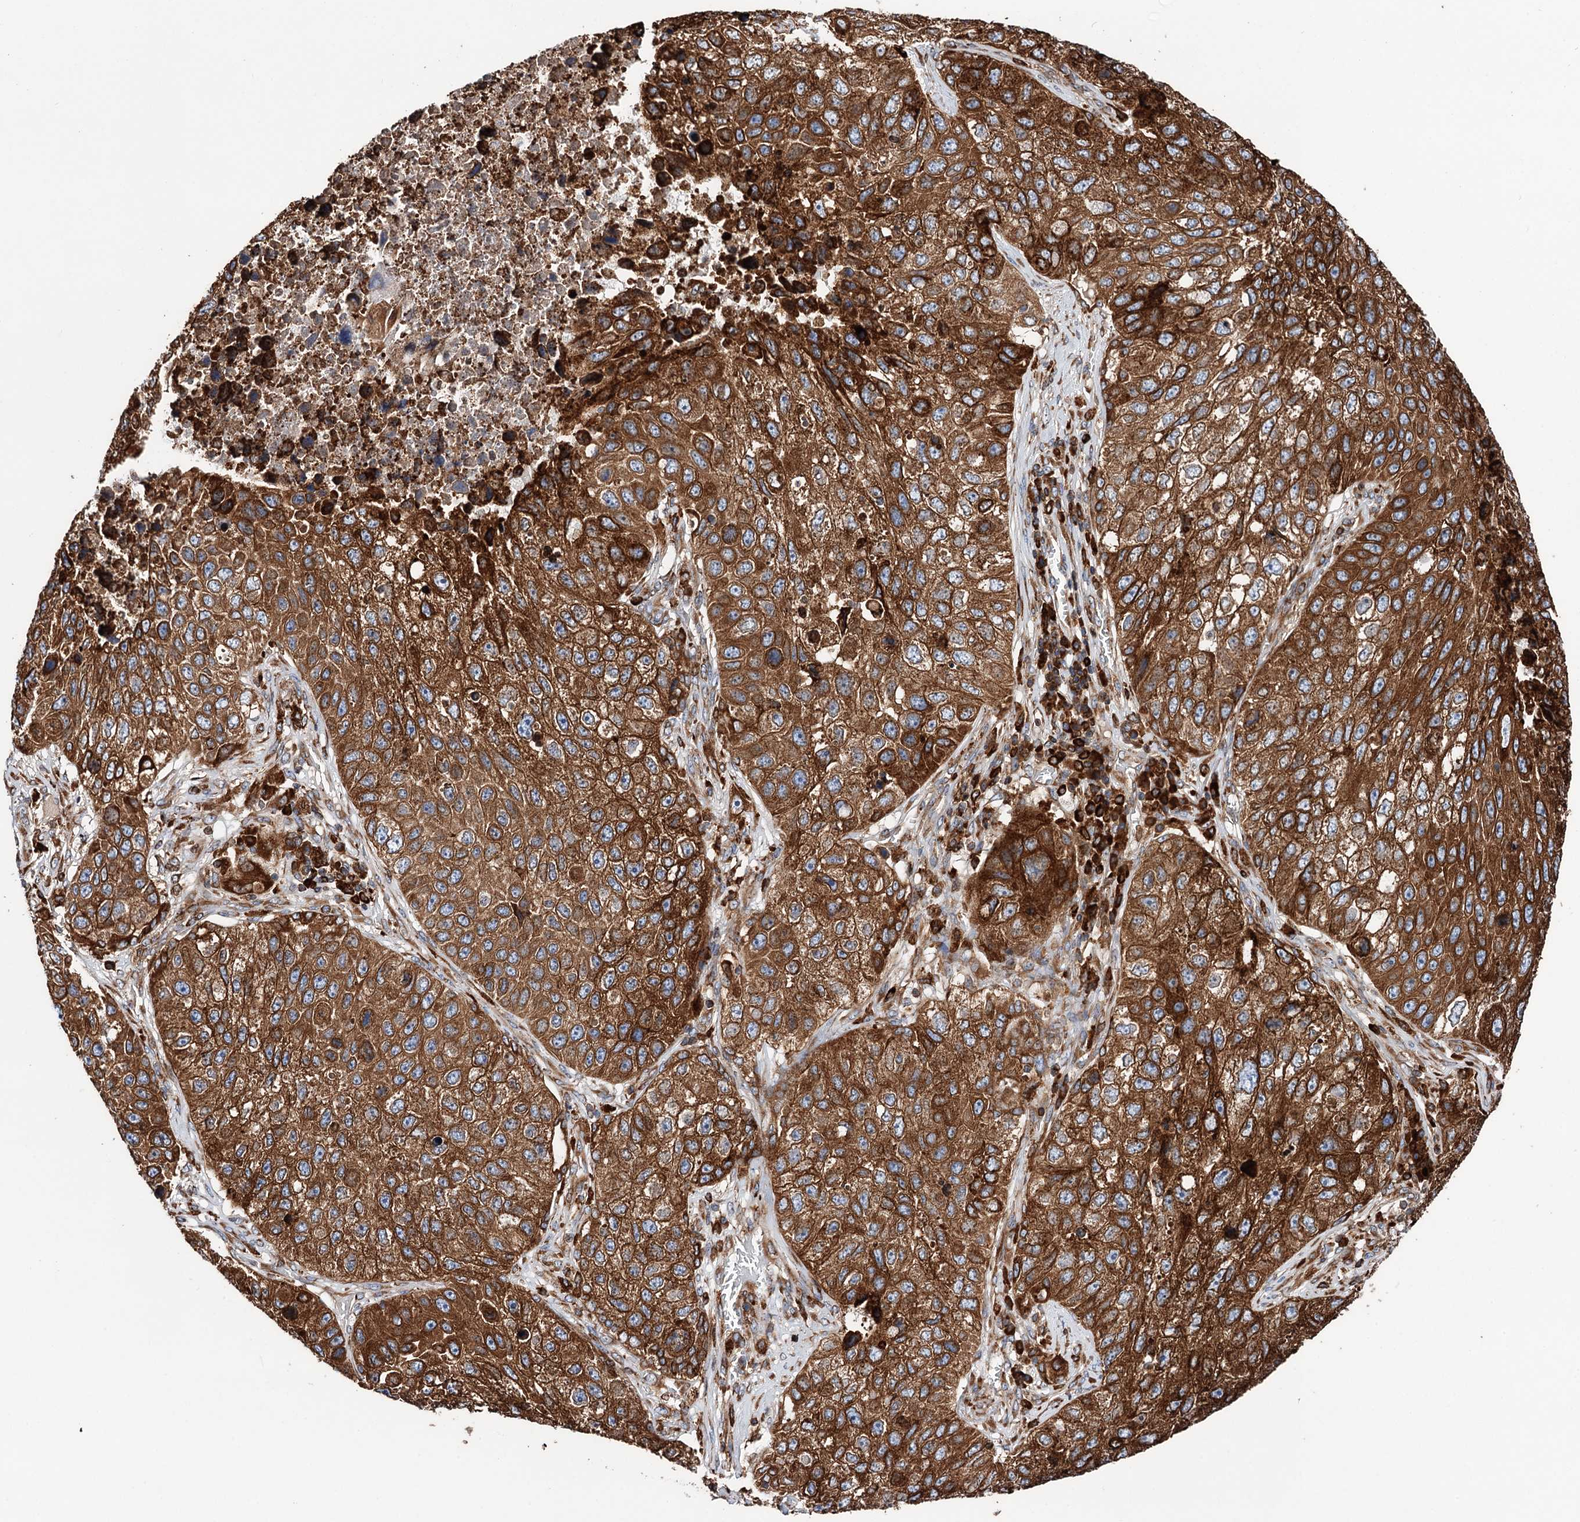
{"staining": {"intensity": "strong", "quantity": ">75%", "location": "cytoplasmic/membranous"}, "tissue": "lung cancer", "cell_type": "Tumor cells", "image_type": "cancer", "snomed": [{"axis": "morphology", "description": "Squamous cell carcinoma, NOS"}, {"axis": "topography", "description": "Lung"}], "caption": "Protein expression analysis of human lung cancer reveals strong cytoplasmic/membranous positivity in about >75% of tumor cells. Using DAB (brown) and hematoxylin (blue) stains, captured at high magnification using brightfield microscopy.", "gene": "ERP29", "patient": {"sex": "male", "age": 61}}